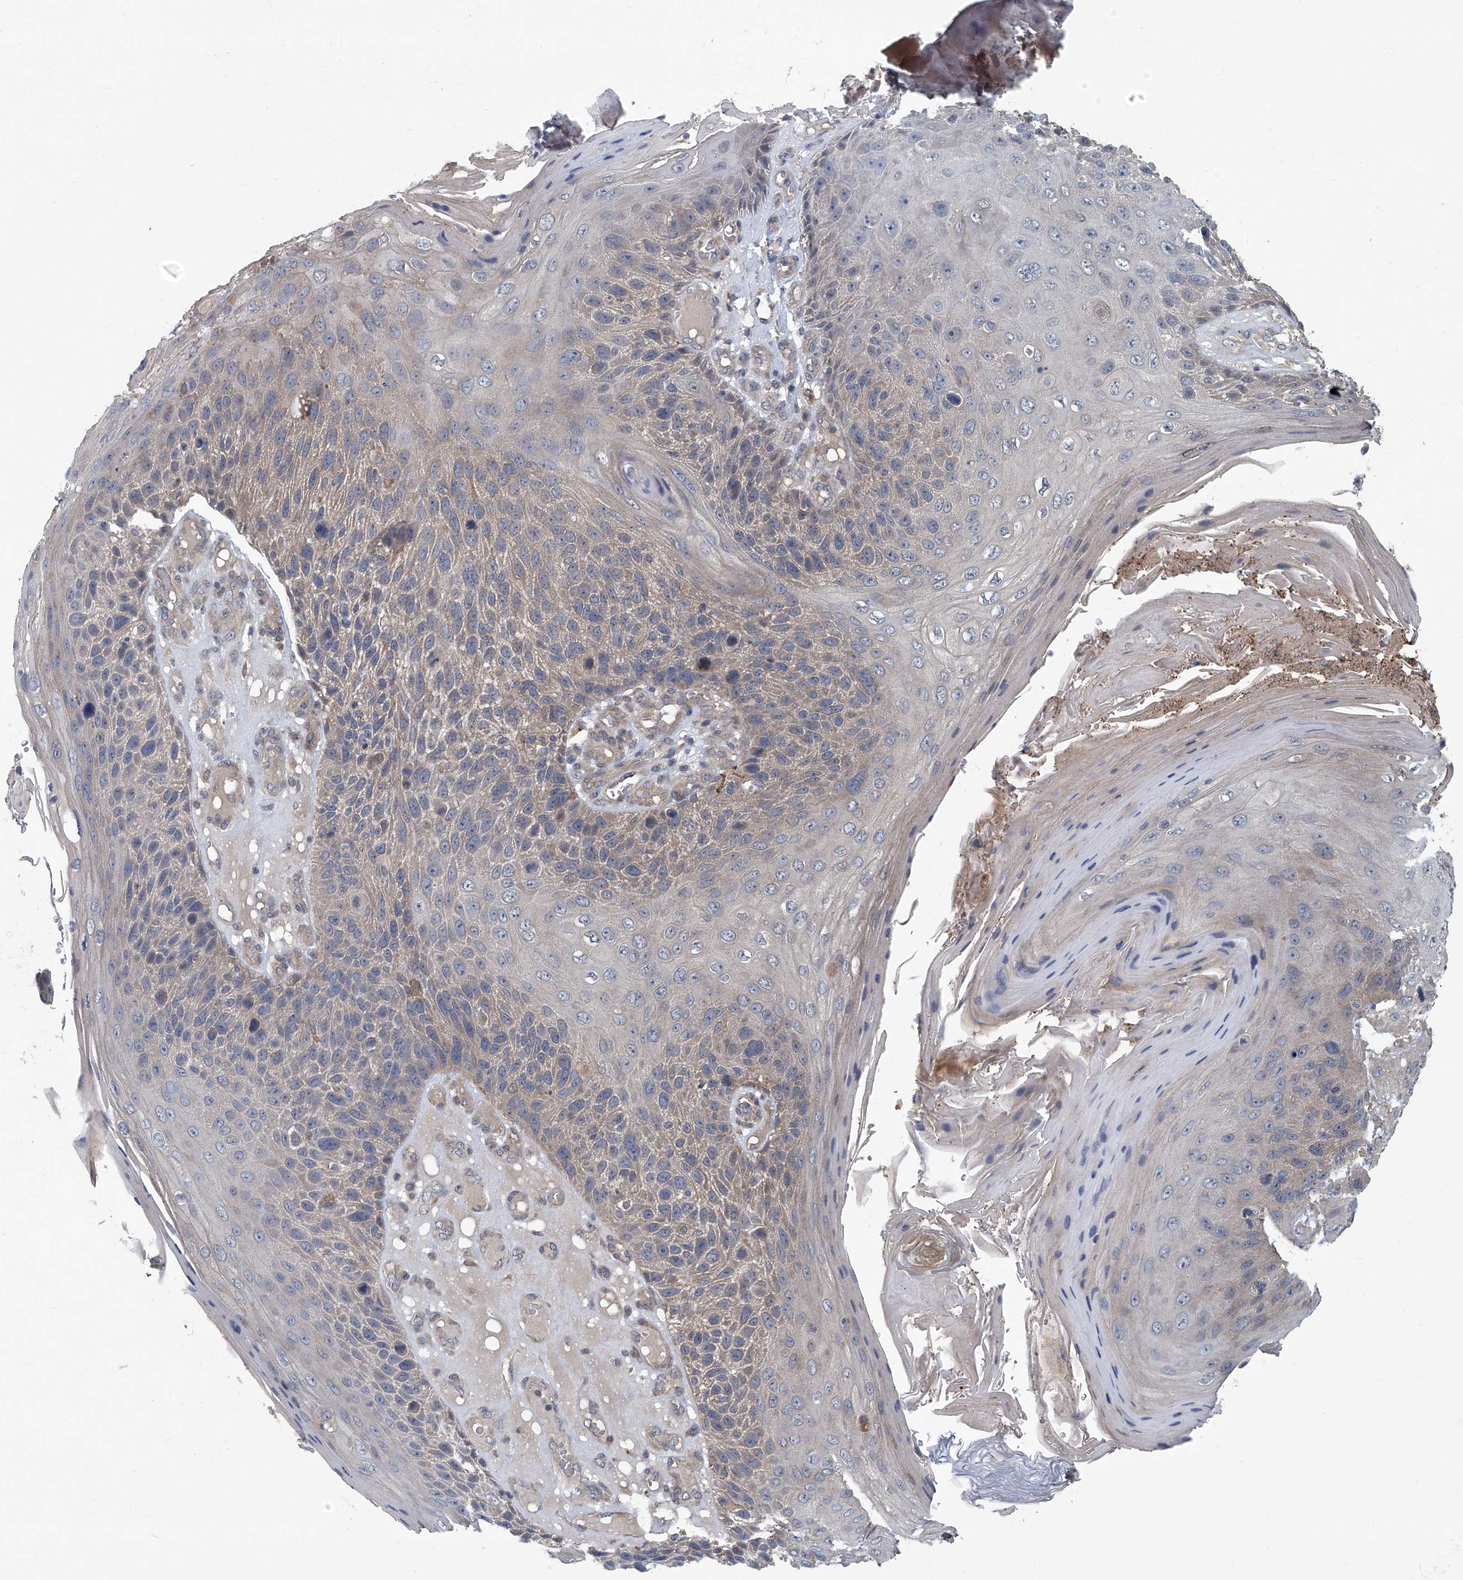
{"staining": {"intensity": "moderate", "quantity": "<25%", "location": "cytoplasmic/membranous"}, "tissue": "skin cancer", "cell_type": "Tumor cells", "image_type": "cancer", "snomed": [{"axis": "morphology", "description": "Squamous cell carcinoma, NOS"}, {"axis": "topography", "description": "Skin"}], "caption": "A brown stain labels moderate cytoplasmic/membranous positivity of a protein in human skin squamous cell carcinoma tumor cells.", "gene": "ANKRD34A", "patient": {"sex": "female", "age": 88}}